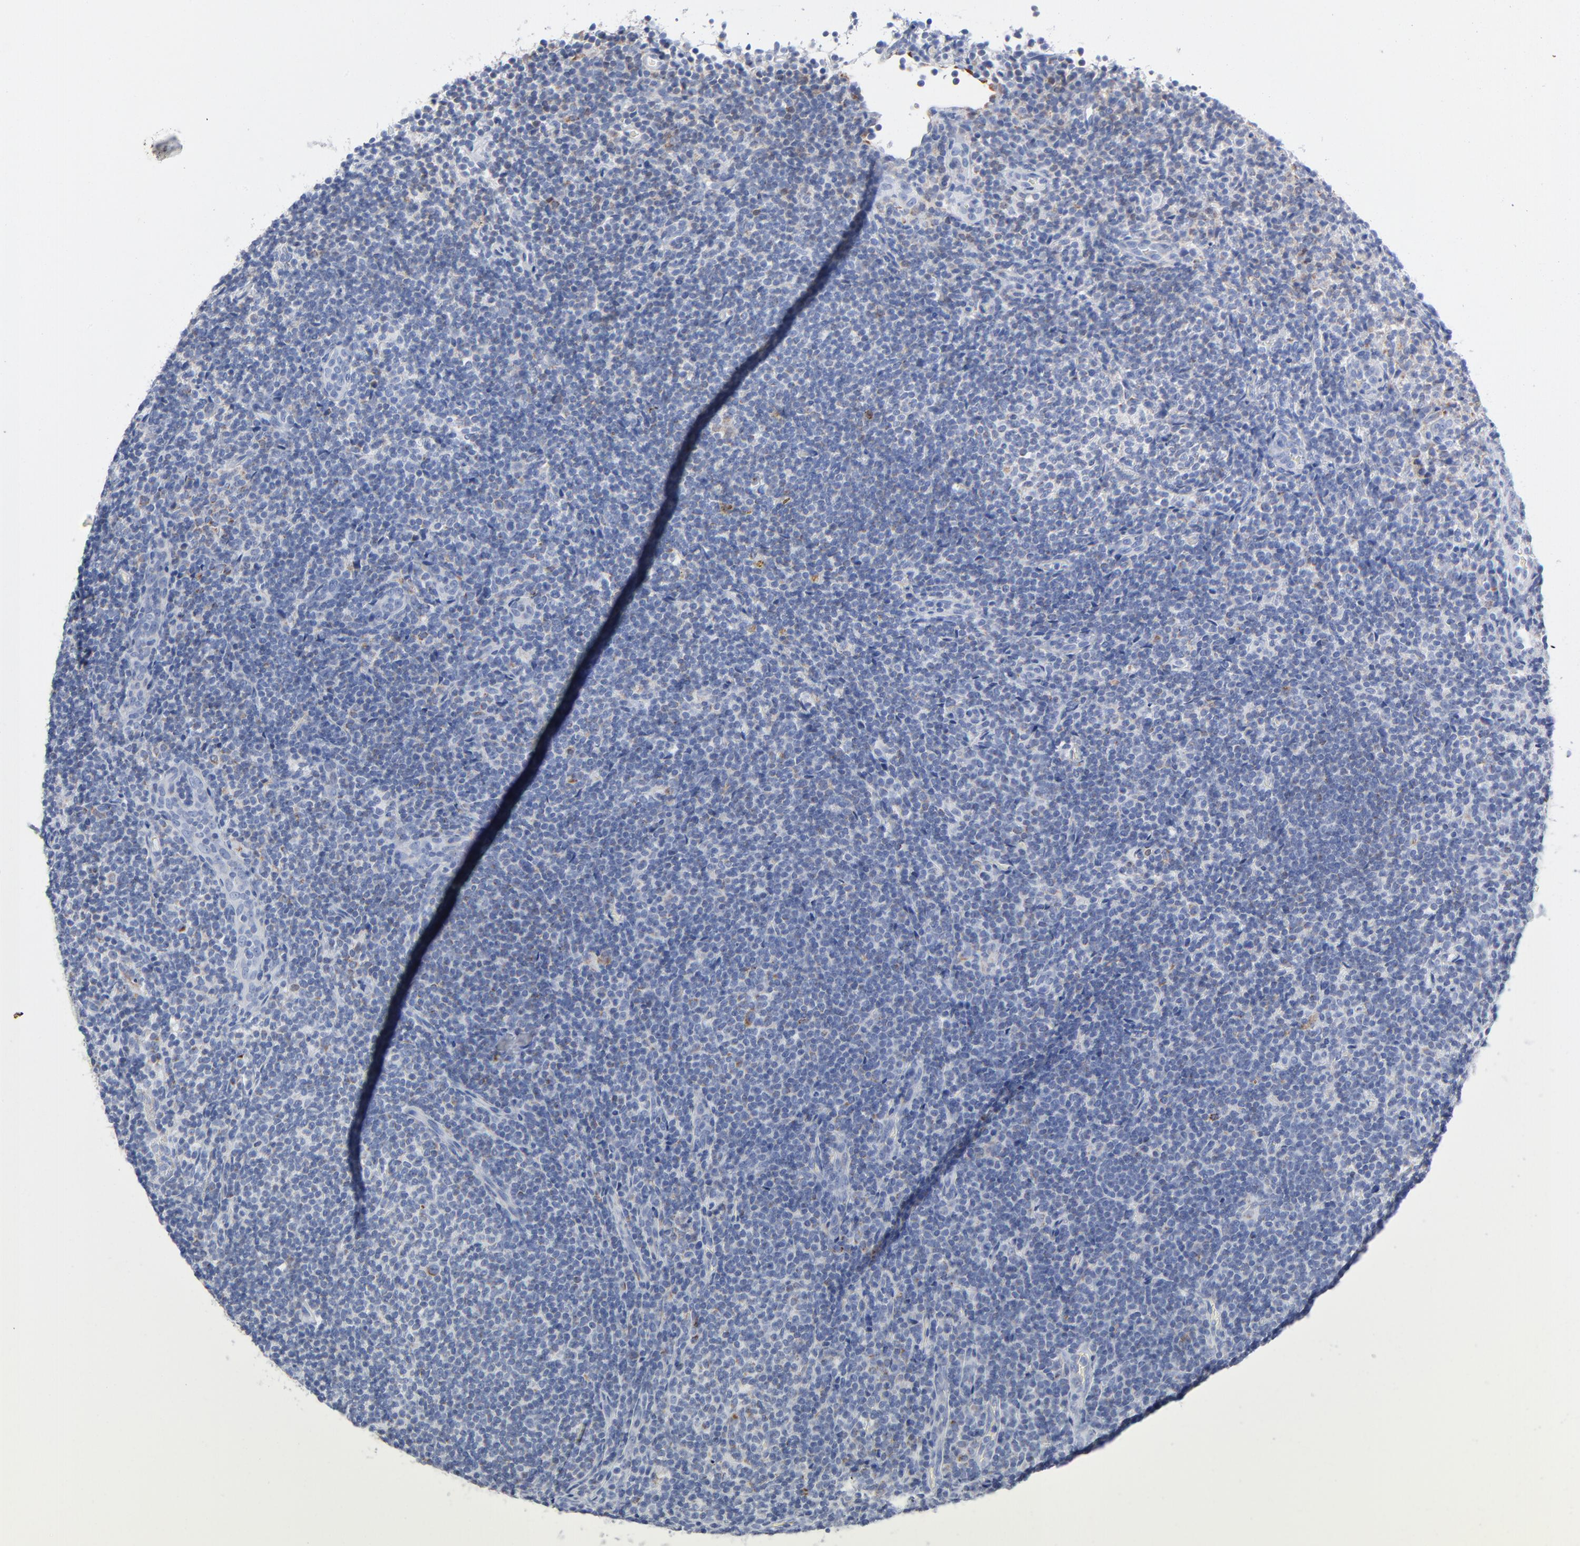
{"staining": {"intensity": "negative", "quantity": "none", "location": "none"}, "tissue": "lymphoma", "cell_type": "Tumor cells", "image_type": "cancer", "snomed": [{"axis": "morphology", "description": "Malignant lymphoma, non-Hodgkin's type, Low grade"}, {"axis": "topography", "description": "Lymph node"}], "caption": "Protein analysis of lymphoma shows no significant staining in tumor cells.", "gene": "CHCHD10", "patient": {"sex": "female", "age": 76}}